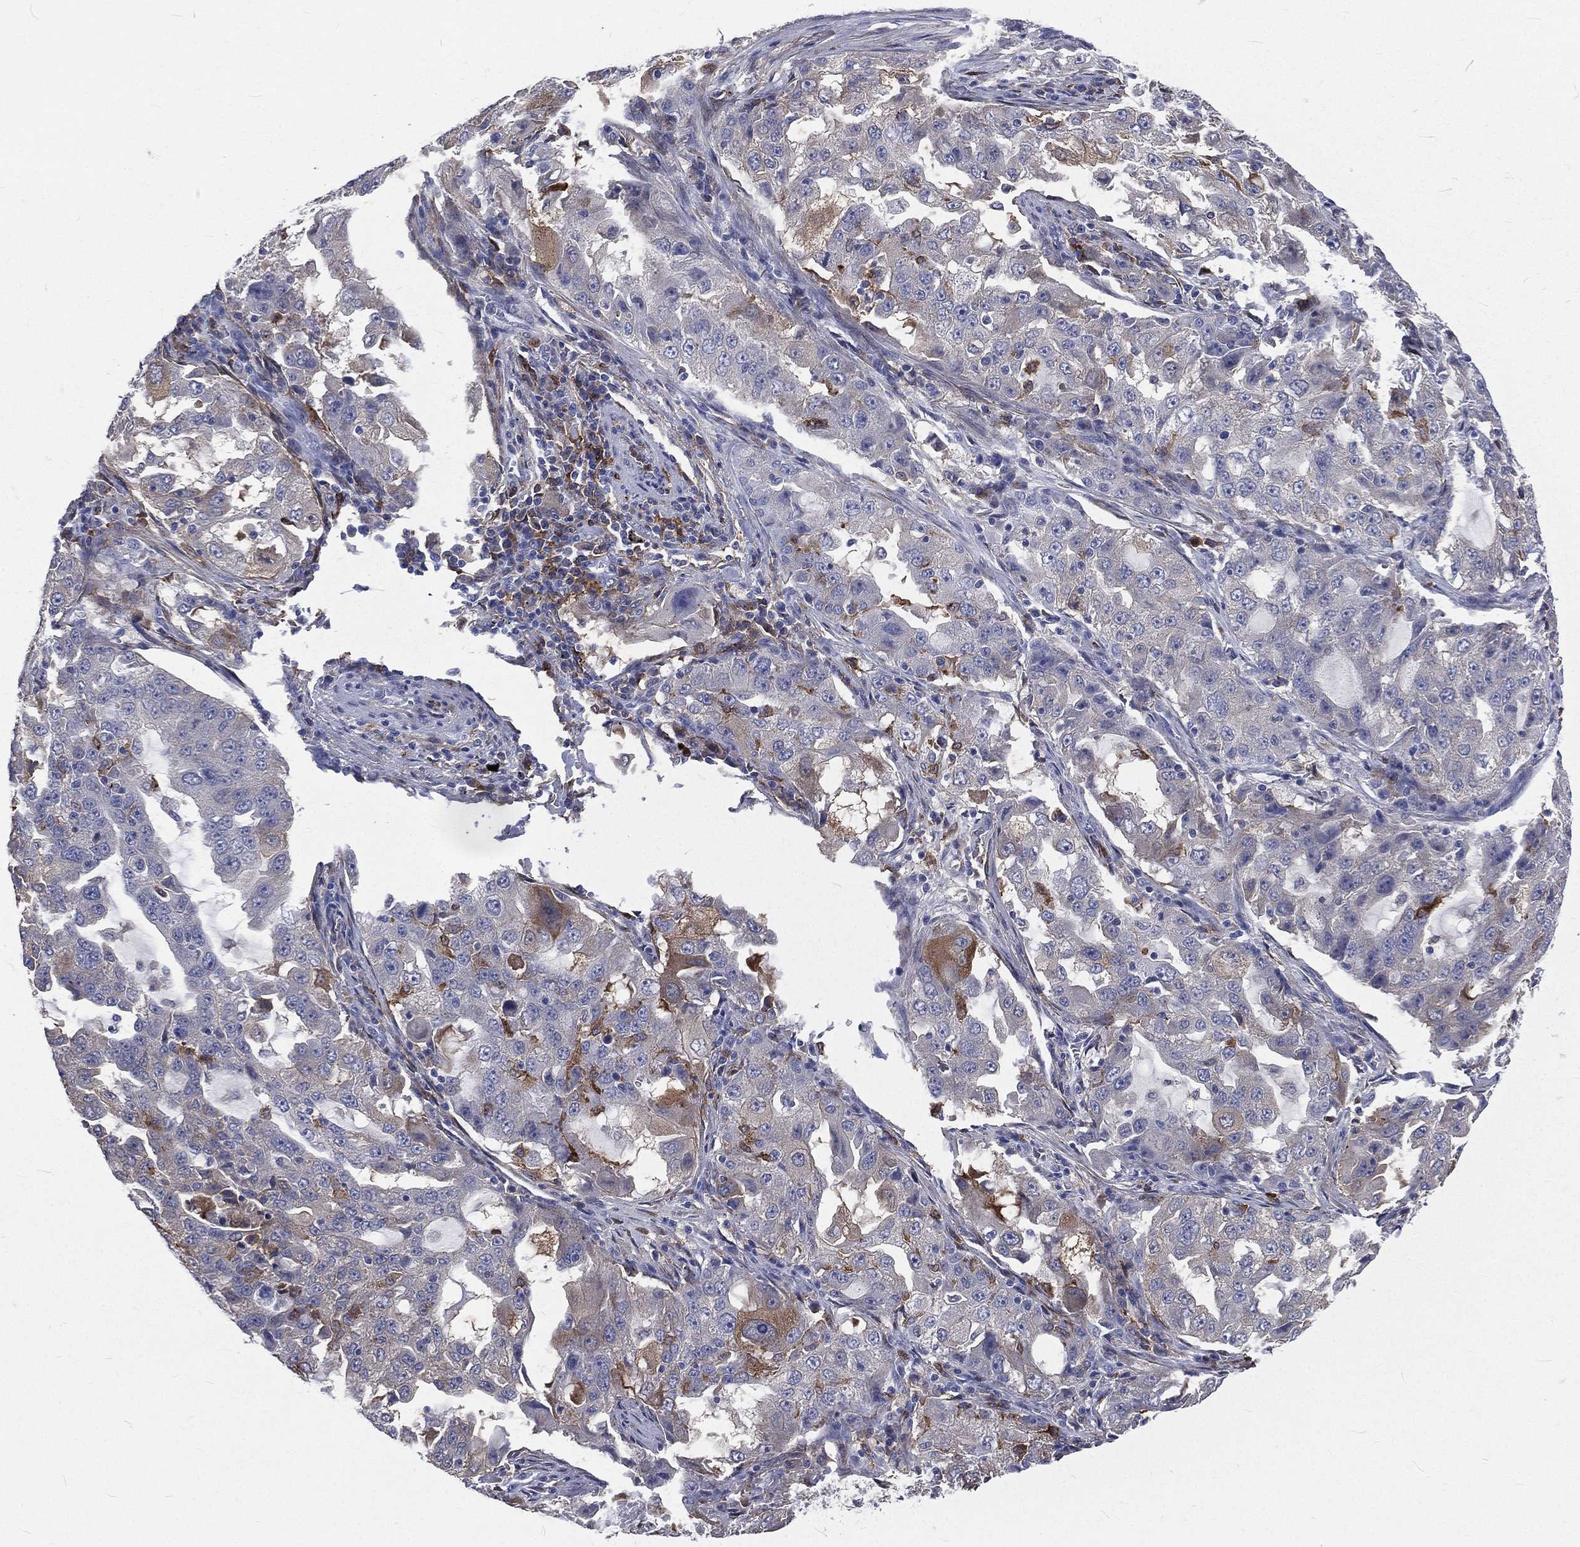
{"staining": {"intensity": "weak", "quantity": "<25%", "location": "cytoplasmic/membranous"}, "tissue": "lung cancer", "cell_type": "Tumor cells", "image_type": "cancer", "snomed": [{"axis": "morphology", "description": "Adenocarcinoma, NOS"}, {"axis": "topography", "description": "Lung"}], "caption": "Immunohistochemical staining of adenocarcinoma (lung) demonstrates no significant positivity in tumor cells.", "gene": "BASP1", "patient": {"sex": "female", "age": 61}}